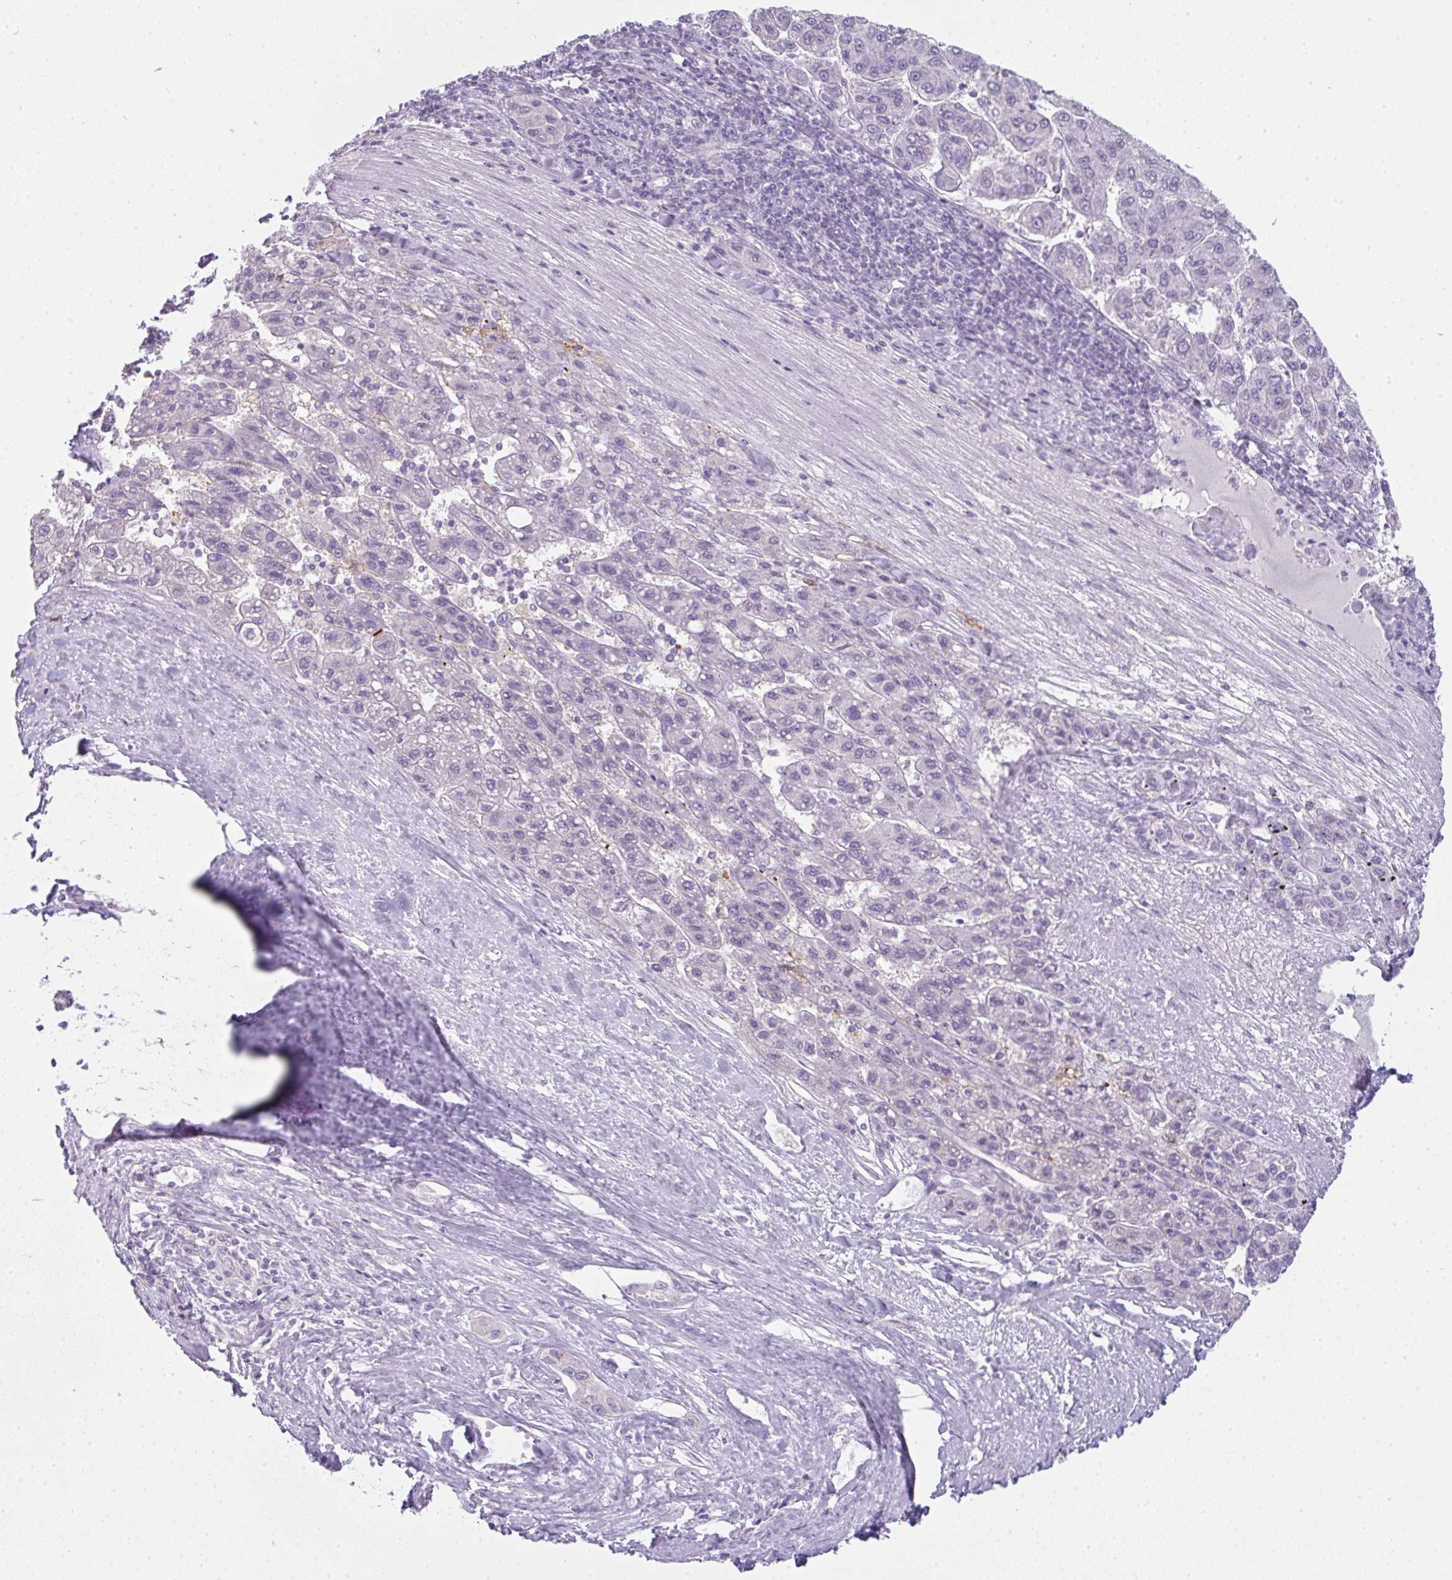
{"staining": {"intensity": "negative", "quantity": "none", "location": "none"}, "tissue": "liver cancer", "cell_type": "Tumor cells", "image_type": "cancer", "snomed": [{"axis": "morphology", "description": "Carcinoma, Hepatocellular, NOS"}, {"axis": "topography", "description": "Liver"}], "caption": "A high-resolution image shows immunohistochemistry (IHC) staining of liver cancer (hepatocellular carcinoma), which demonstrates no significant expression in tumor cells.", "gene": "LPAR4", "patient": {"sex": "female", "age": 82}}